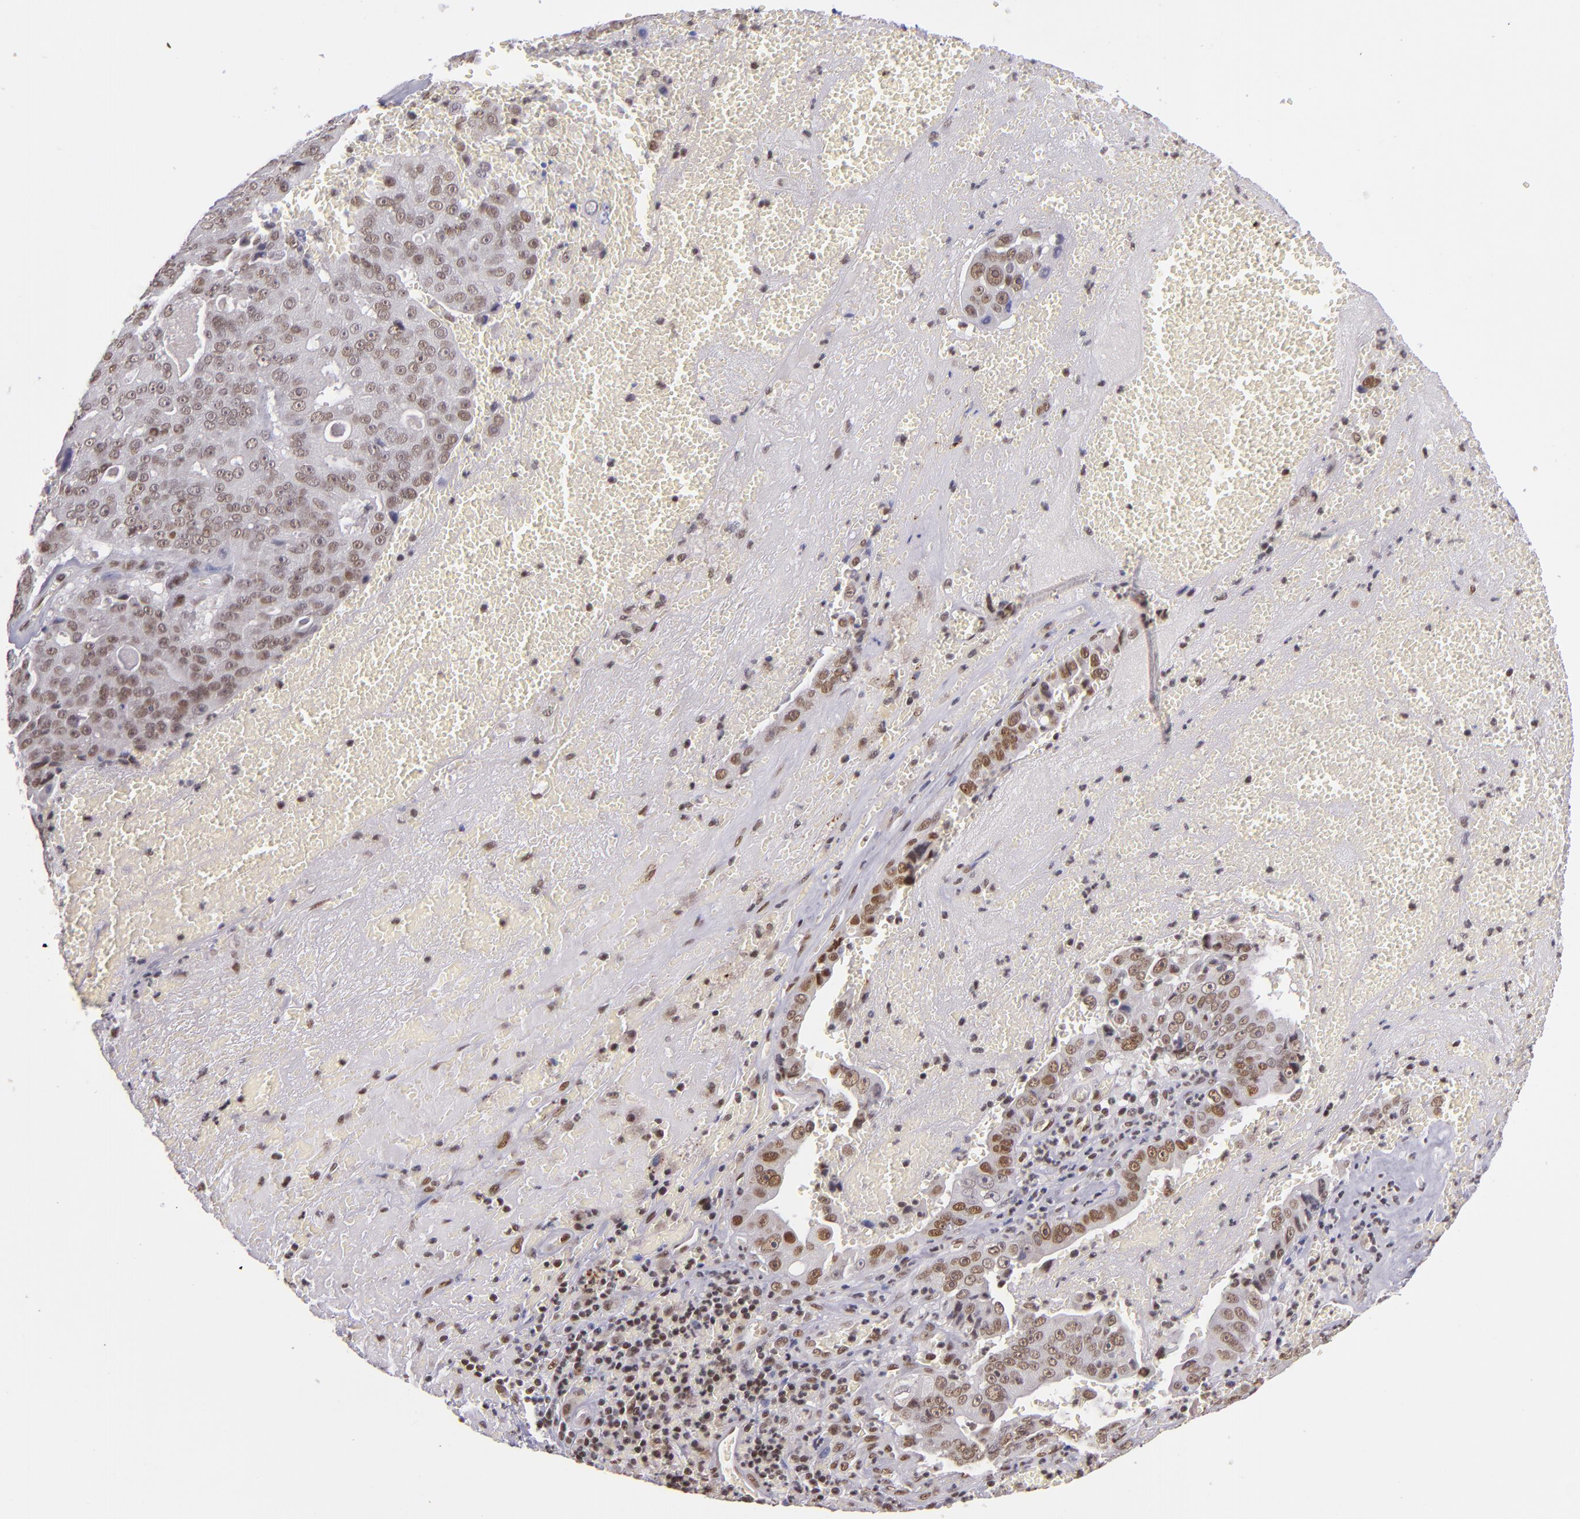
{"staining": {"intensity": "moderate", "quantity": ">75%", "location": "nuclear"}, "tissue": "liver cancer", "cell_type": "Tumor cells", "image_type": "cancer", "snomed": [{"axis": "morphology", "description": "Cholangiocarcinoma"}, {"axis": "topography", "description": "Liver"}], "caption": "A high-resolution micrograph shows immunohistochemistry (IHC) staining of cholangiocarcinoma (liver), which displays moderate nuclear positivity in approximately >75% of tumor cells.", "gene": "ZNF148", "patient": {"sex": "female", "age": 79}}